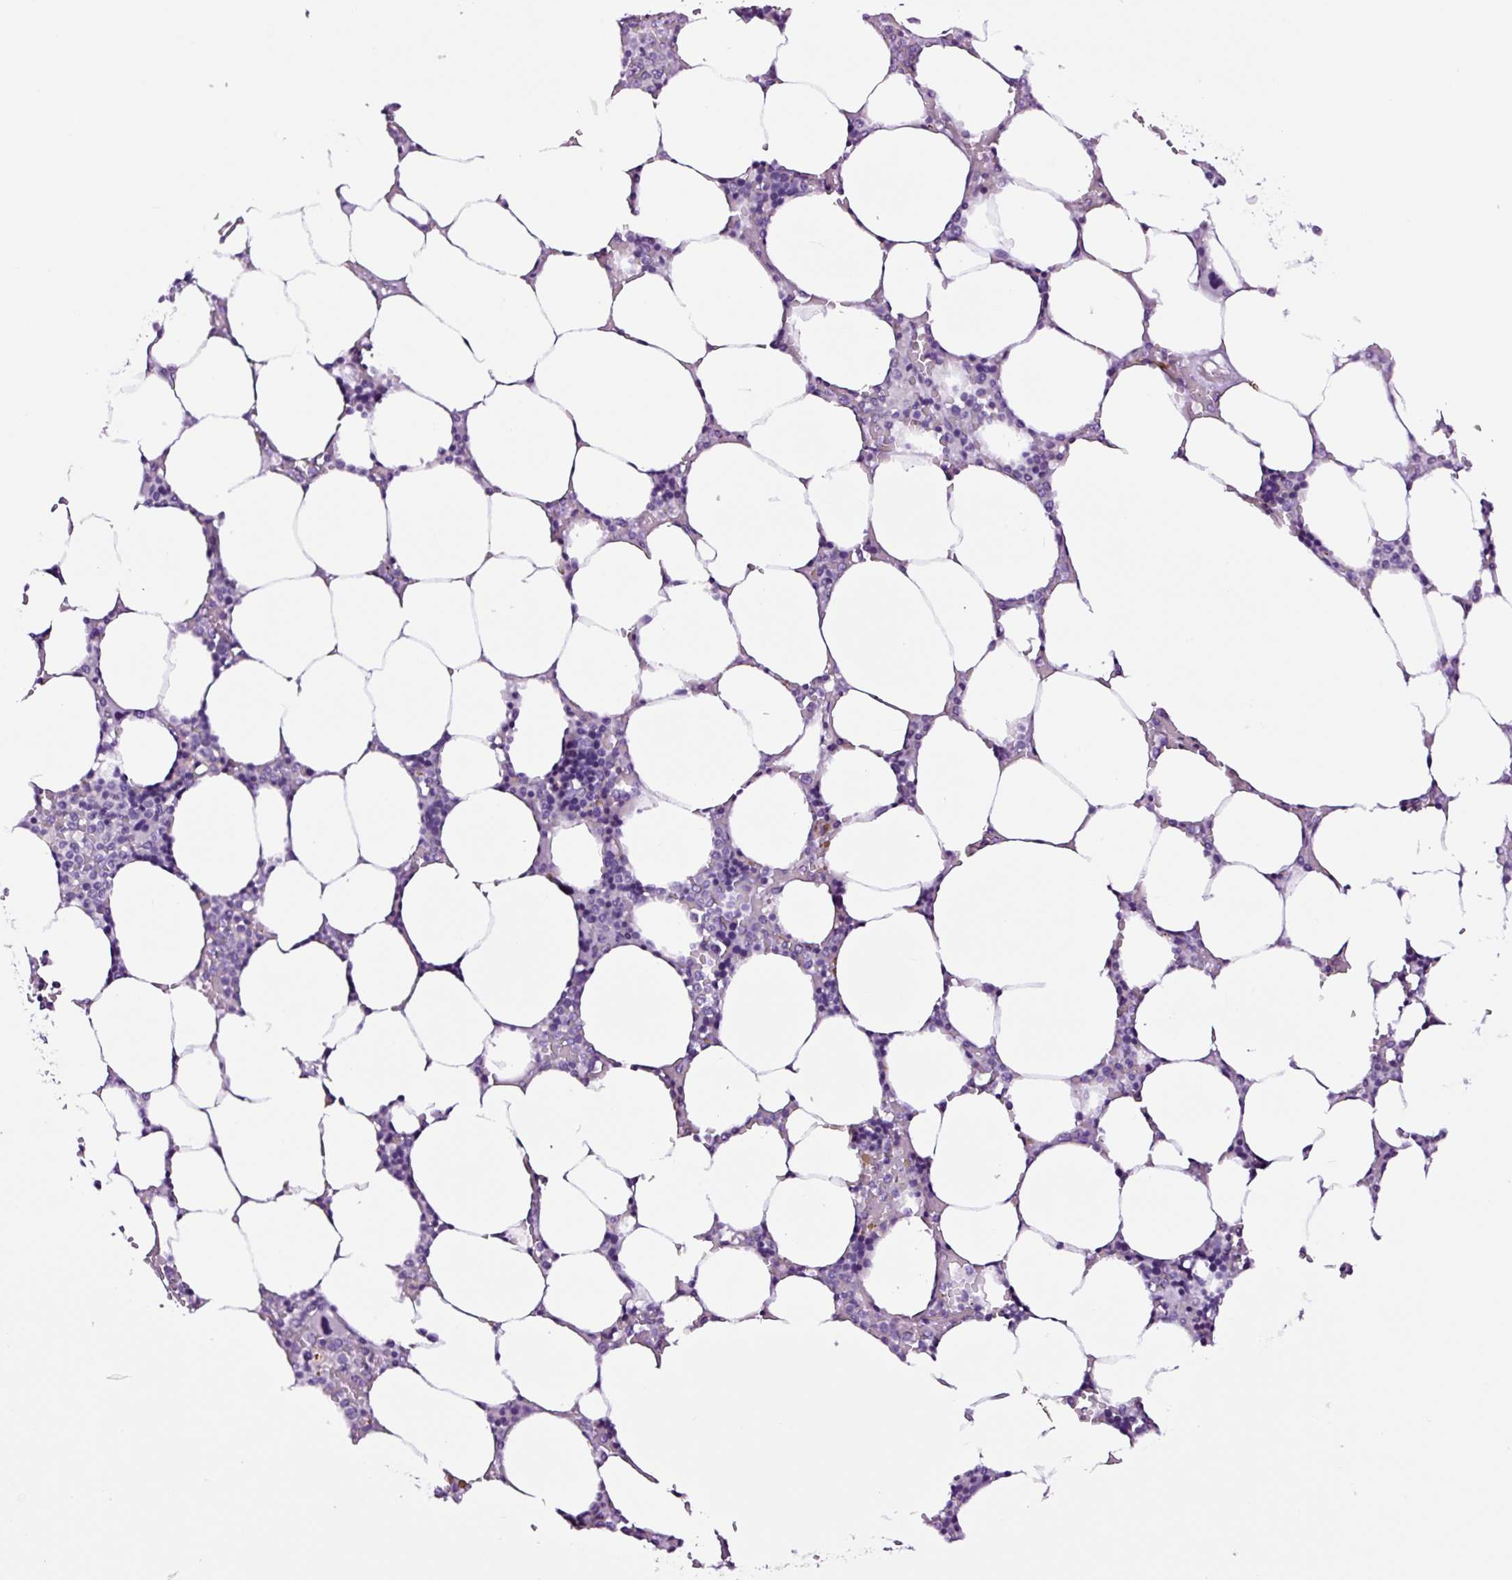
{"staining": {"intensity": "negative", "quantity": "none", "location": "none"}, "tissue": "bone marrow", "cell_type": "Hematopoietic cells", "image_type": "normal", "snomed": [{"axis": "morphology", "description": "Normal tissue, NOS"}, {"axis": "topography", "description": "Bone marrow"}], "caption": "Hematopoietic cells show no significant expression in benign bone marrow.", "gene": "FBXL7", "patient": {"sex": "male", "age": 64}}